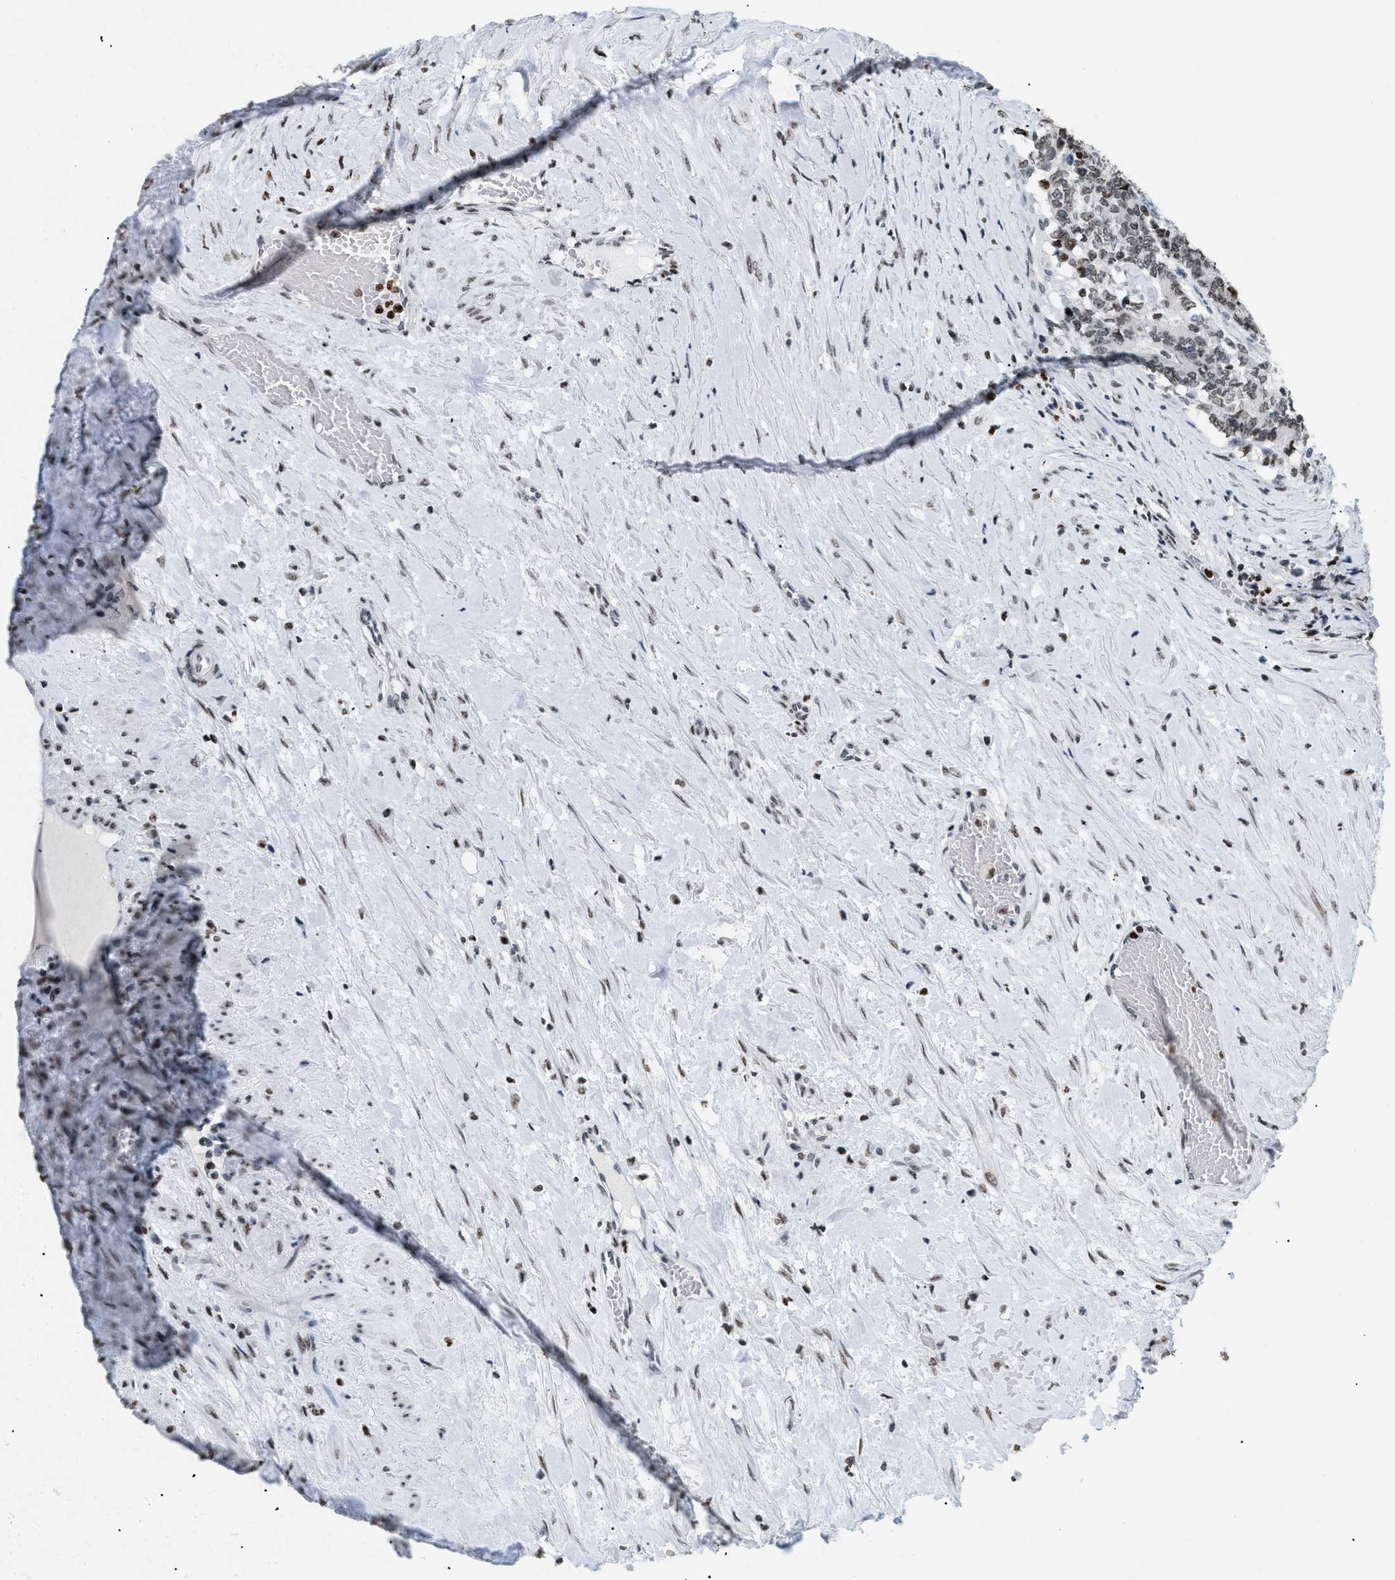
{"staining": {"intensity": "weak", "quantity": ">75%", "location": "nuclear"}, "tissue": "prostate cancer", "cell_type": "Tumor cells", "image_type": "cancer", "snomed": [{"axis": "morphology", "description": "Normal tissue, NOS"}, {"axis": "morphology", "description": "Adenocarcinoma, High grade"}, {"axis": "topography", "description": "Prostate"}, {"axis": "topography", "description": "Seminal veicle"}], "caption": "Protein expression analysis of prostate cancer shows weak nuclear staining in about >75% of tumor cells. The staining was performed using DAB (3,3'-diaminobenzidine) to visualize the protein expression in brown, while the nuclei were stained in blue with hematoxylin (Magnification: 20x).", "gene": "HMGN2", "patient": {"sex": "male", "age": 55}}